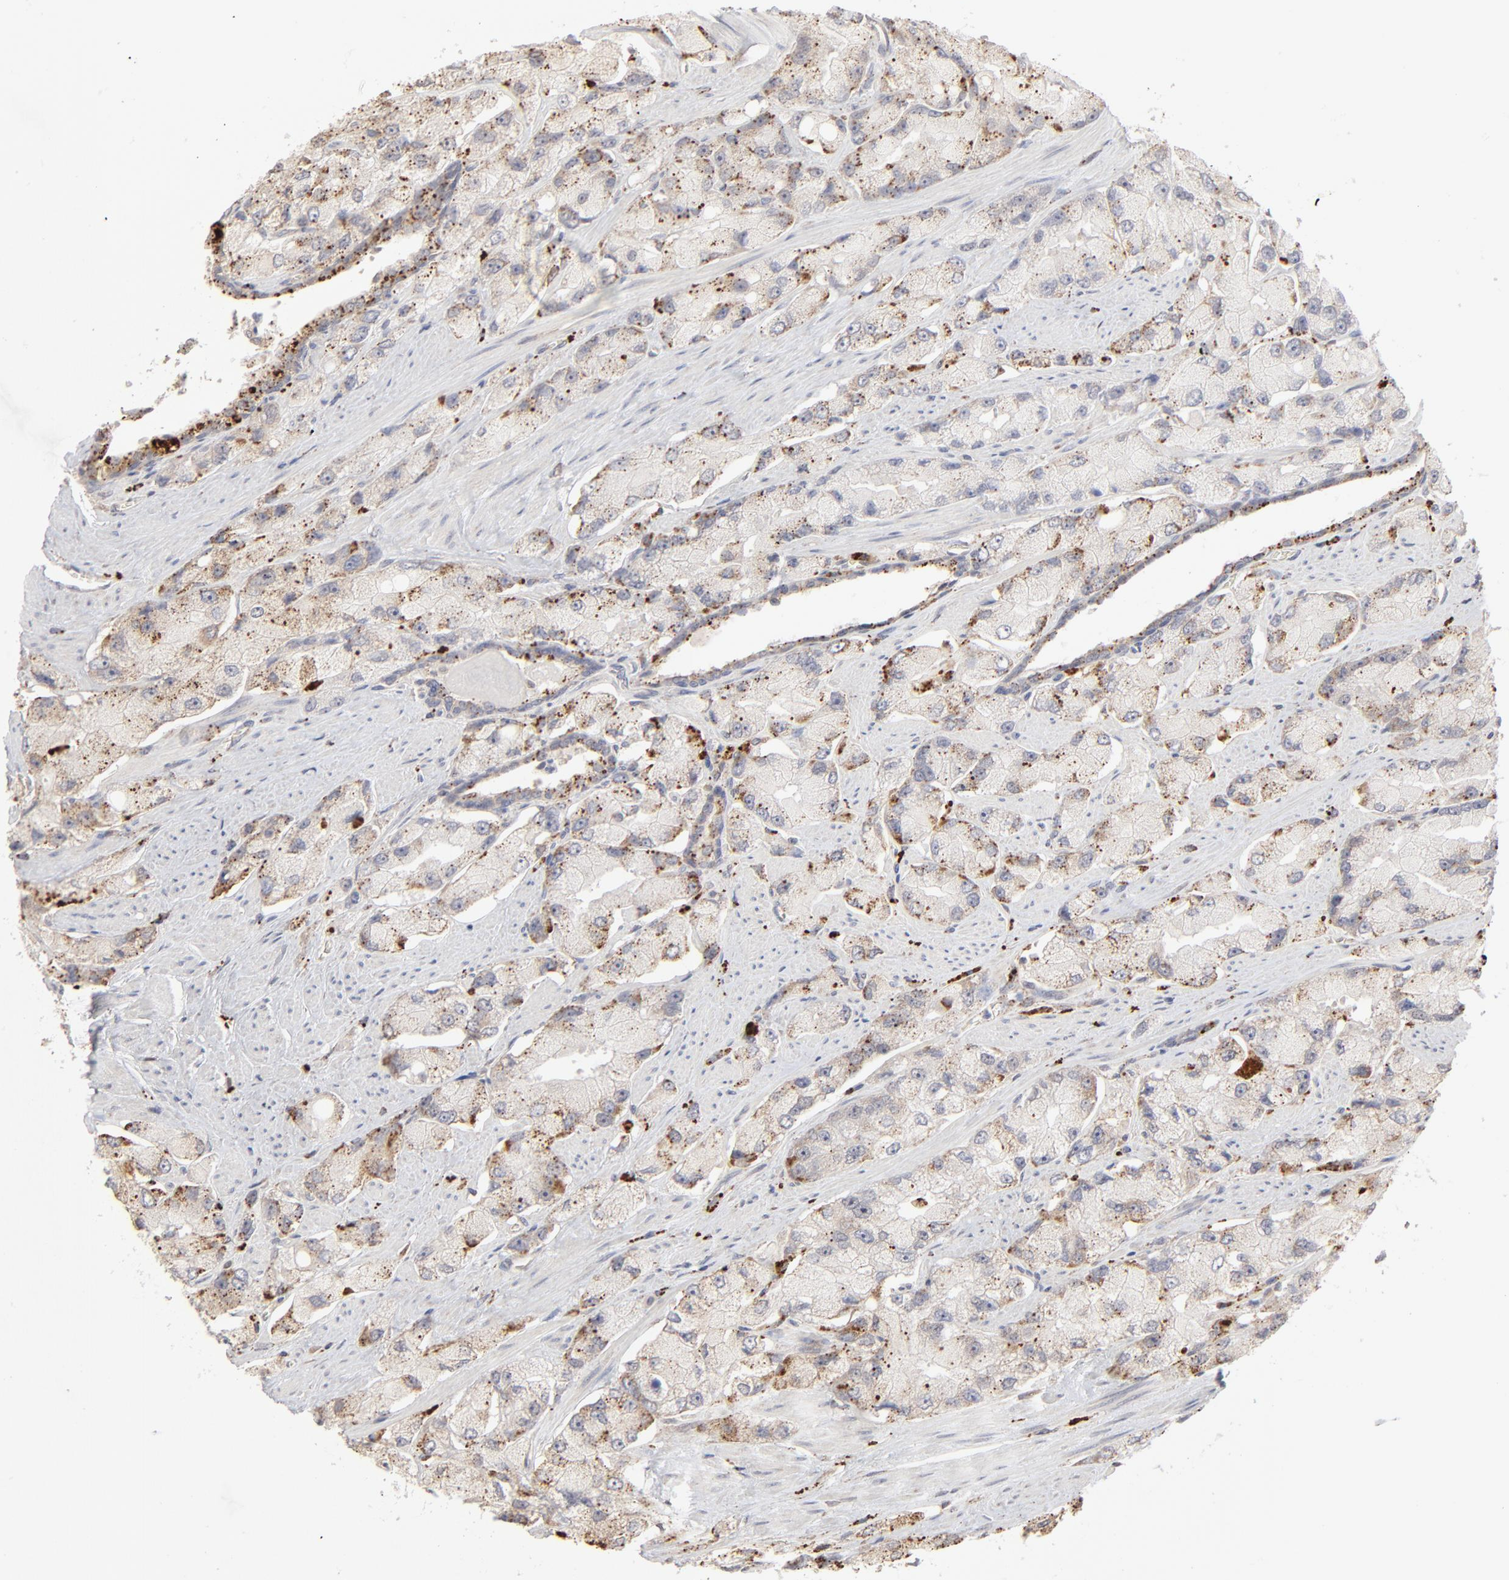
{"staining": {"intensity": "strong", "quantity": "25%-75%", "location": "cytoplasmic/membranous"}, "tissue": "prostate cancer", "cell_type": "Tumor cells", "image_type": "cancer", "snomed": [{"axis": "morphology", "description": "Adenocarcinoma, High grade"}, {"axis": "topography", "description": "Prostate"}], "caption": "Prostate high-grade adenocarcinoma stained with IHC exhibits strong cytoplasmic/membranous staining in about 25%-75% of tumor cells.", "gene": "POMT2", "patient": {"sex": "male", "age": 58}}